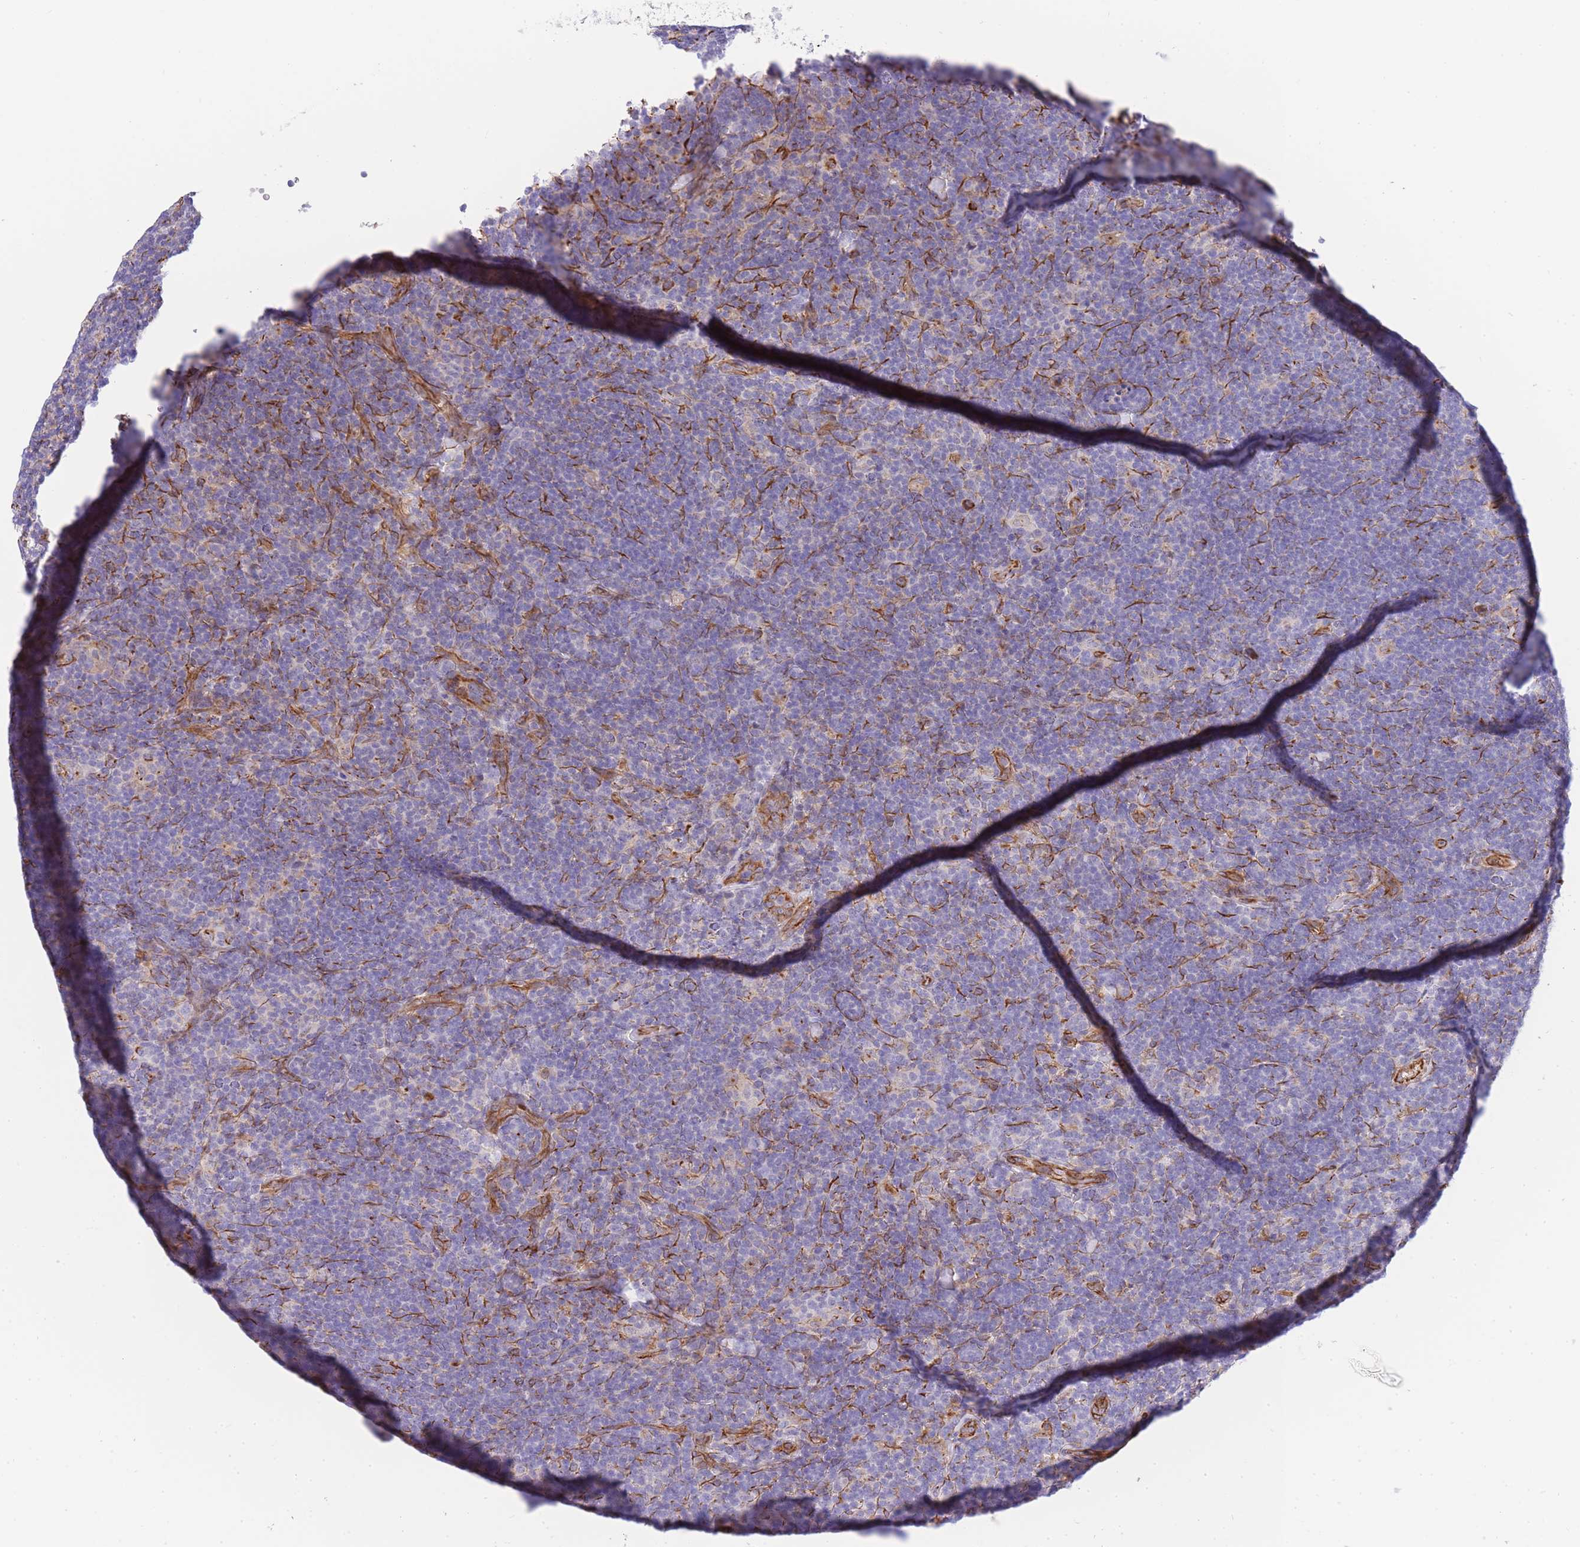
{"staining": {"intensity": "negative", "quantity": "none", "location": "none"}, "tissue": "lymphoma", "cell_type": "Tumor cells", "image_type": "cancer", "snomed": [{"axis": "morphology", "description": "Hodgkin's disease, NOS"}, {"axis": "topography", "description": "Lymph node"}], "caption": "A micrograph of Hodgkin's disease stained for a protein exhibits no brown staining in tumor cells.", "gene": "ECPAS", "patient": {"sex": "female", "age": 57}}